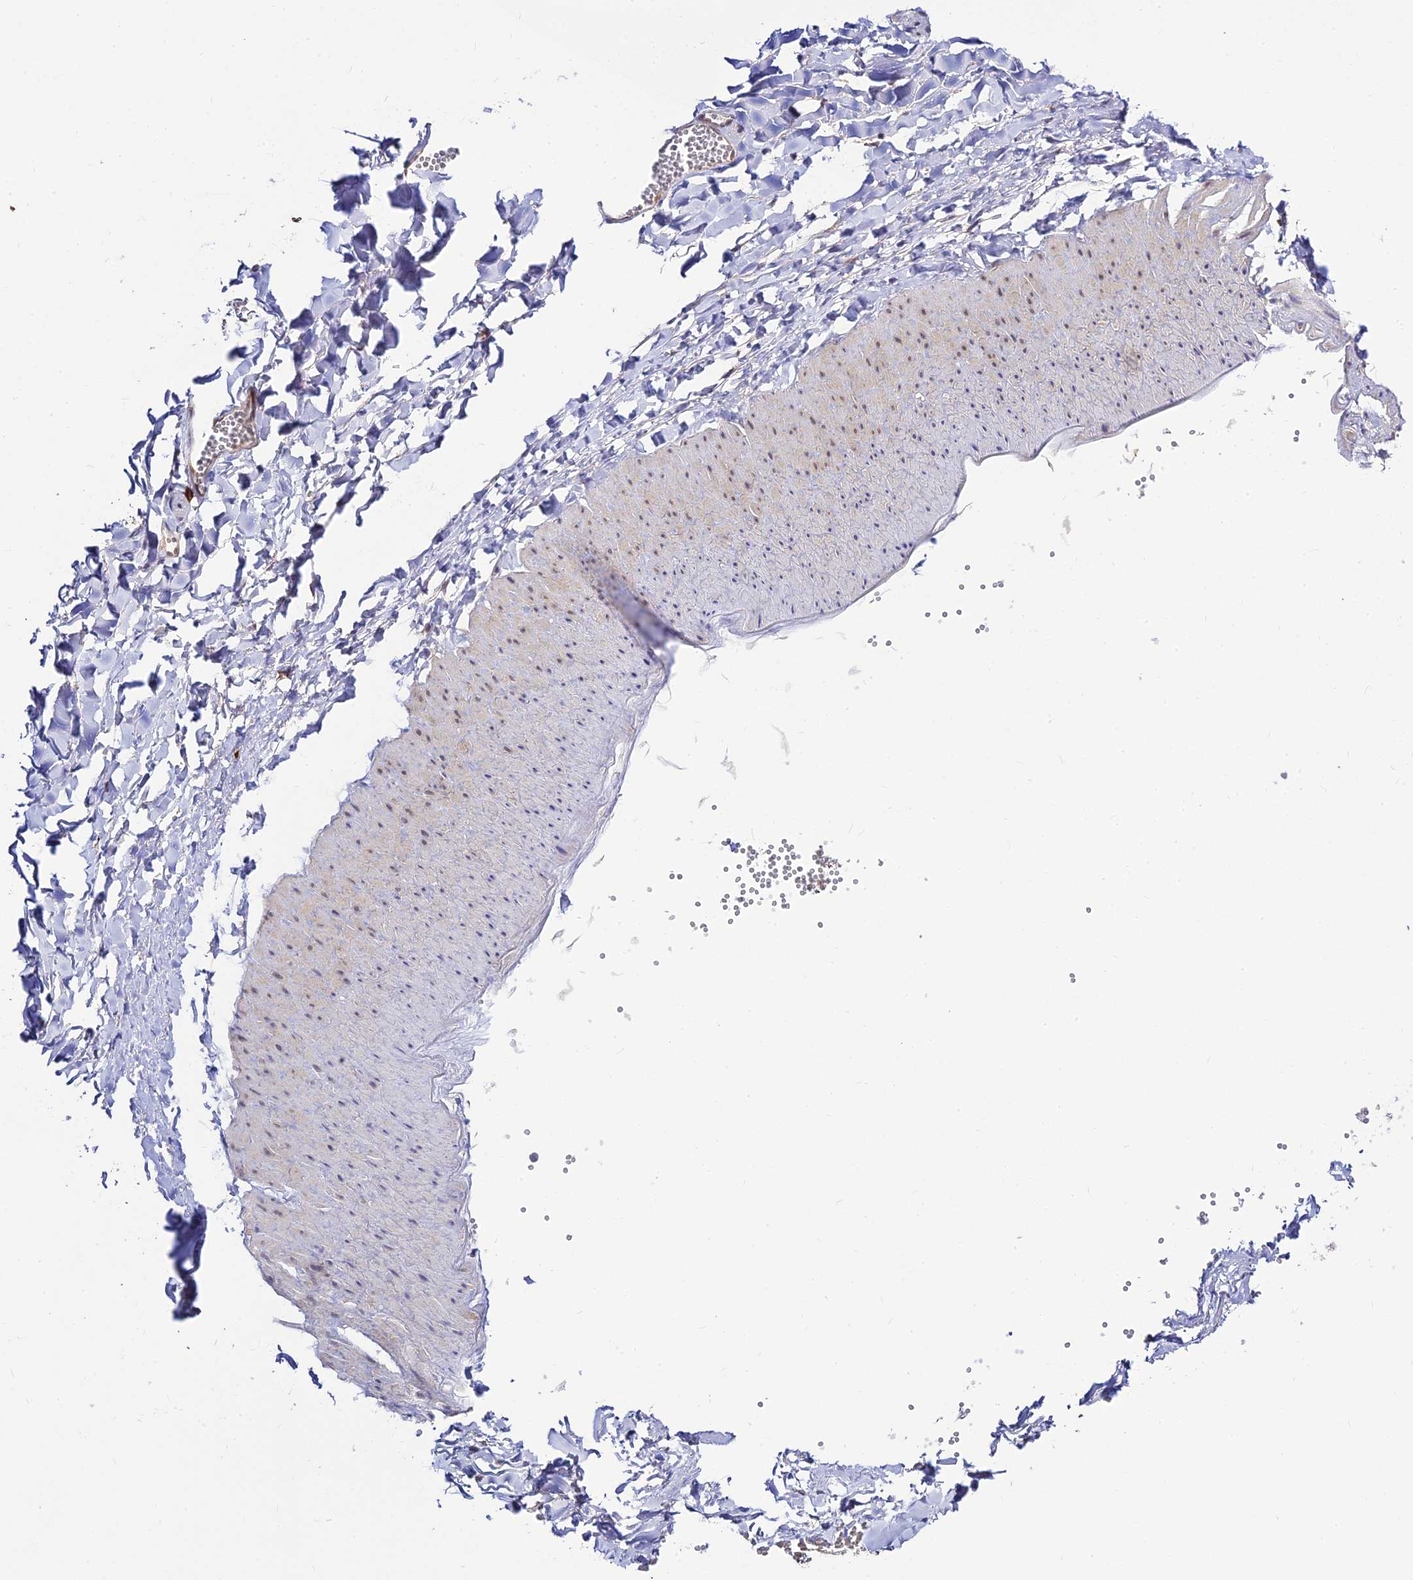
{"staining": {"intensity": "moderate", "quantity": ">75%", "location": "cytoplasmic/membranous"}, "tissue": "adipose tissue", "cell_type": "Adipocytes", "image_type": "normal", "snomed": [{"axis": "morphology", "description": "Normal tissue, NOS"}, {"axis": "topography", "description": "Gallbladder"}, {"axis": "topography", "description": "Peripheral nerve tissue"}], "caption": "Normal adipose tissue reveals moderate cytoplasmic/membranous positivity in approximately >75% of adipocytes.", "gene": "SKIC8", "patient": {"sex": "male", "age": 38}}